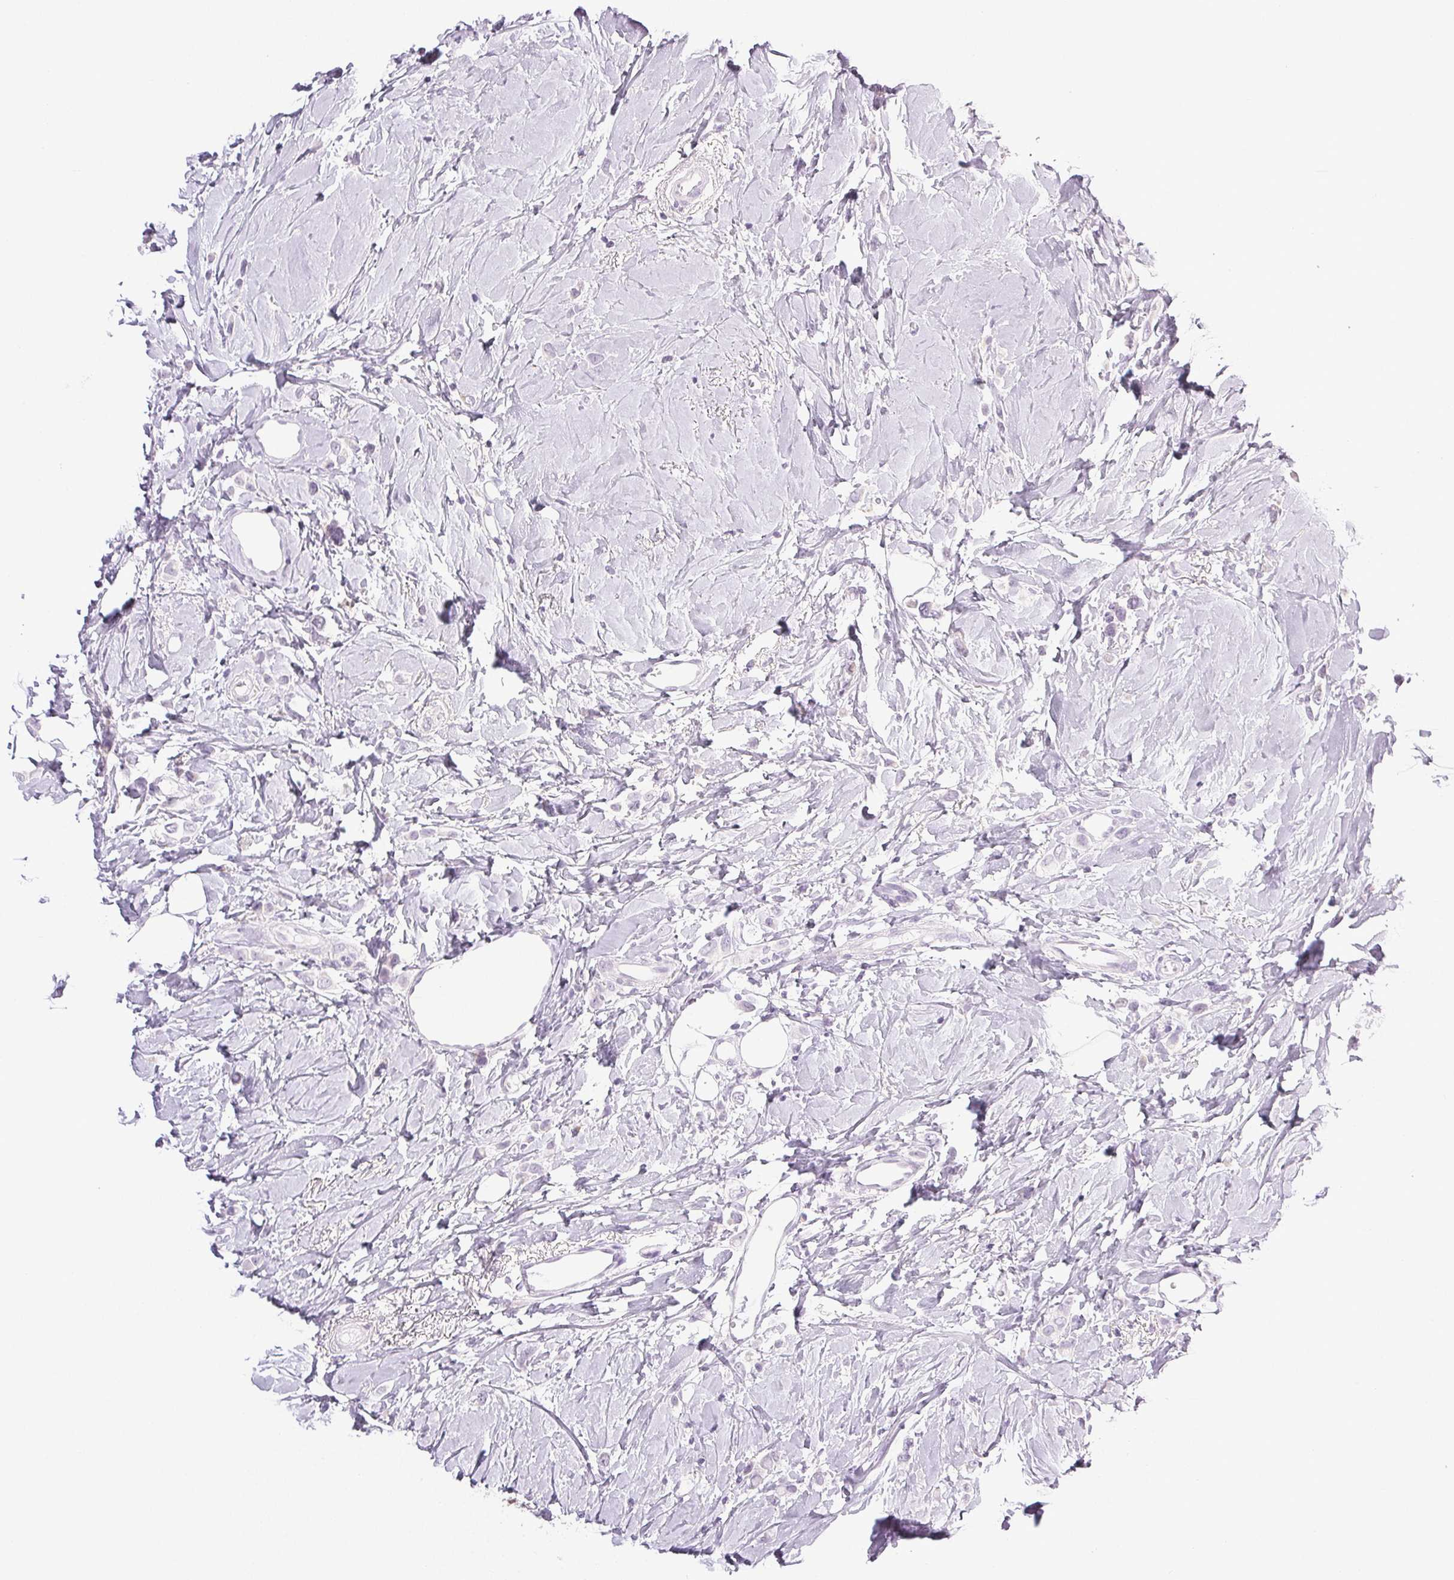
{"staining": {"intensity": "negative", "quantity": "none", "location": "none"}, "tissue": "breast cancer", "cell_type": "Tumor cells", "image_type": "cancer", "snomed": [{"axis": "morphology", "description": "Lobular carcinoma"}, {"axis": "topography", "description": "Breast"}], "caption": "An IHC histopathology image of breast cancer (lobular carcinoma) is shown. There is no staining in tumor cells of breast cancer (lobular carcinoma).", "gene": "COL7A1", "patient": {"sex": "female", "age": 66}}